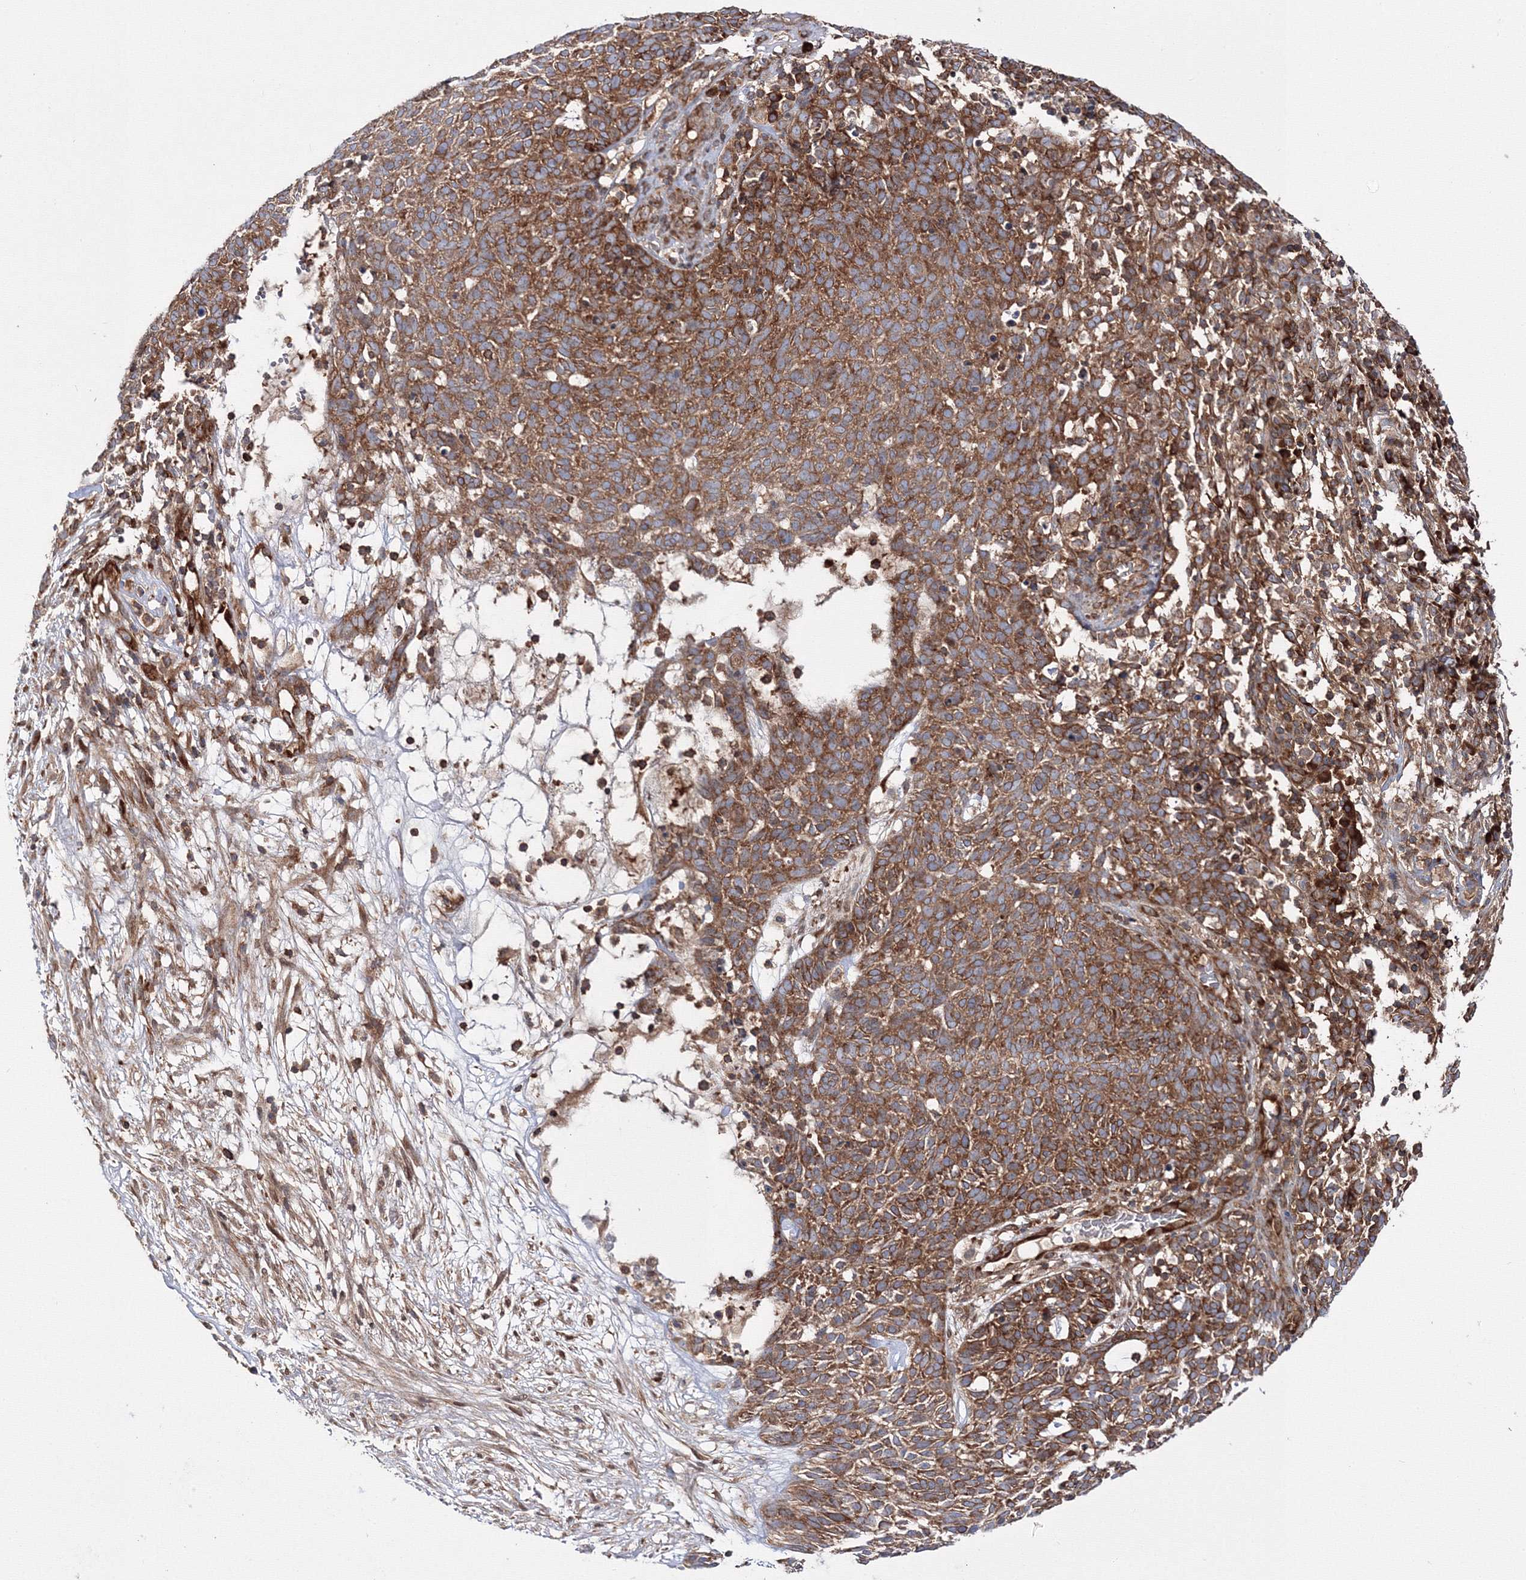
{"staining": {"intensity": "moderate", "quantity": ">75%", "location": "cytoplasmic/membranous"}, "tissue": "skin cancer", "cell_type": "Tumor cells", "image_type": "cancer", "snomed": [{"axis": "morphology", "description": "Squamous cell carcinoma, NOS"}, {"axis": "topography", "description": "Skin"}], "caption": "This photomicrograph shows IHC staining of human skin cancer (squamous cell carcinoma), with medium moderate cytoplasmic/membranous expression in approximately >75% of tumor cells.", "gene": "HARS1", "patient": {"sex": "female", "age": 90}}